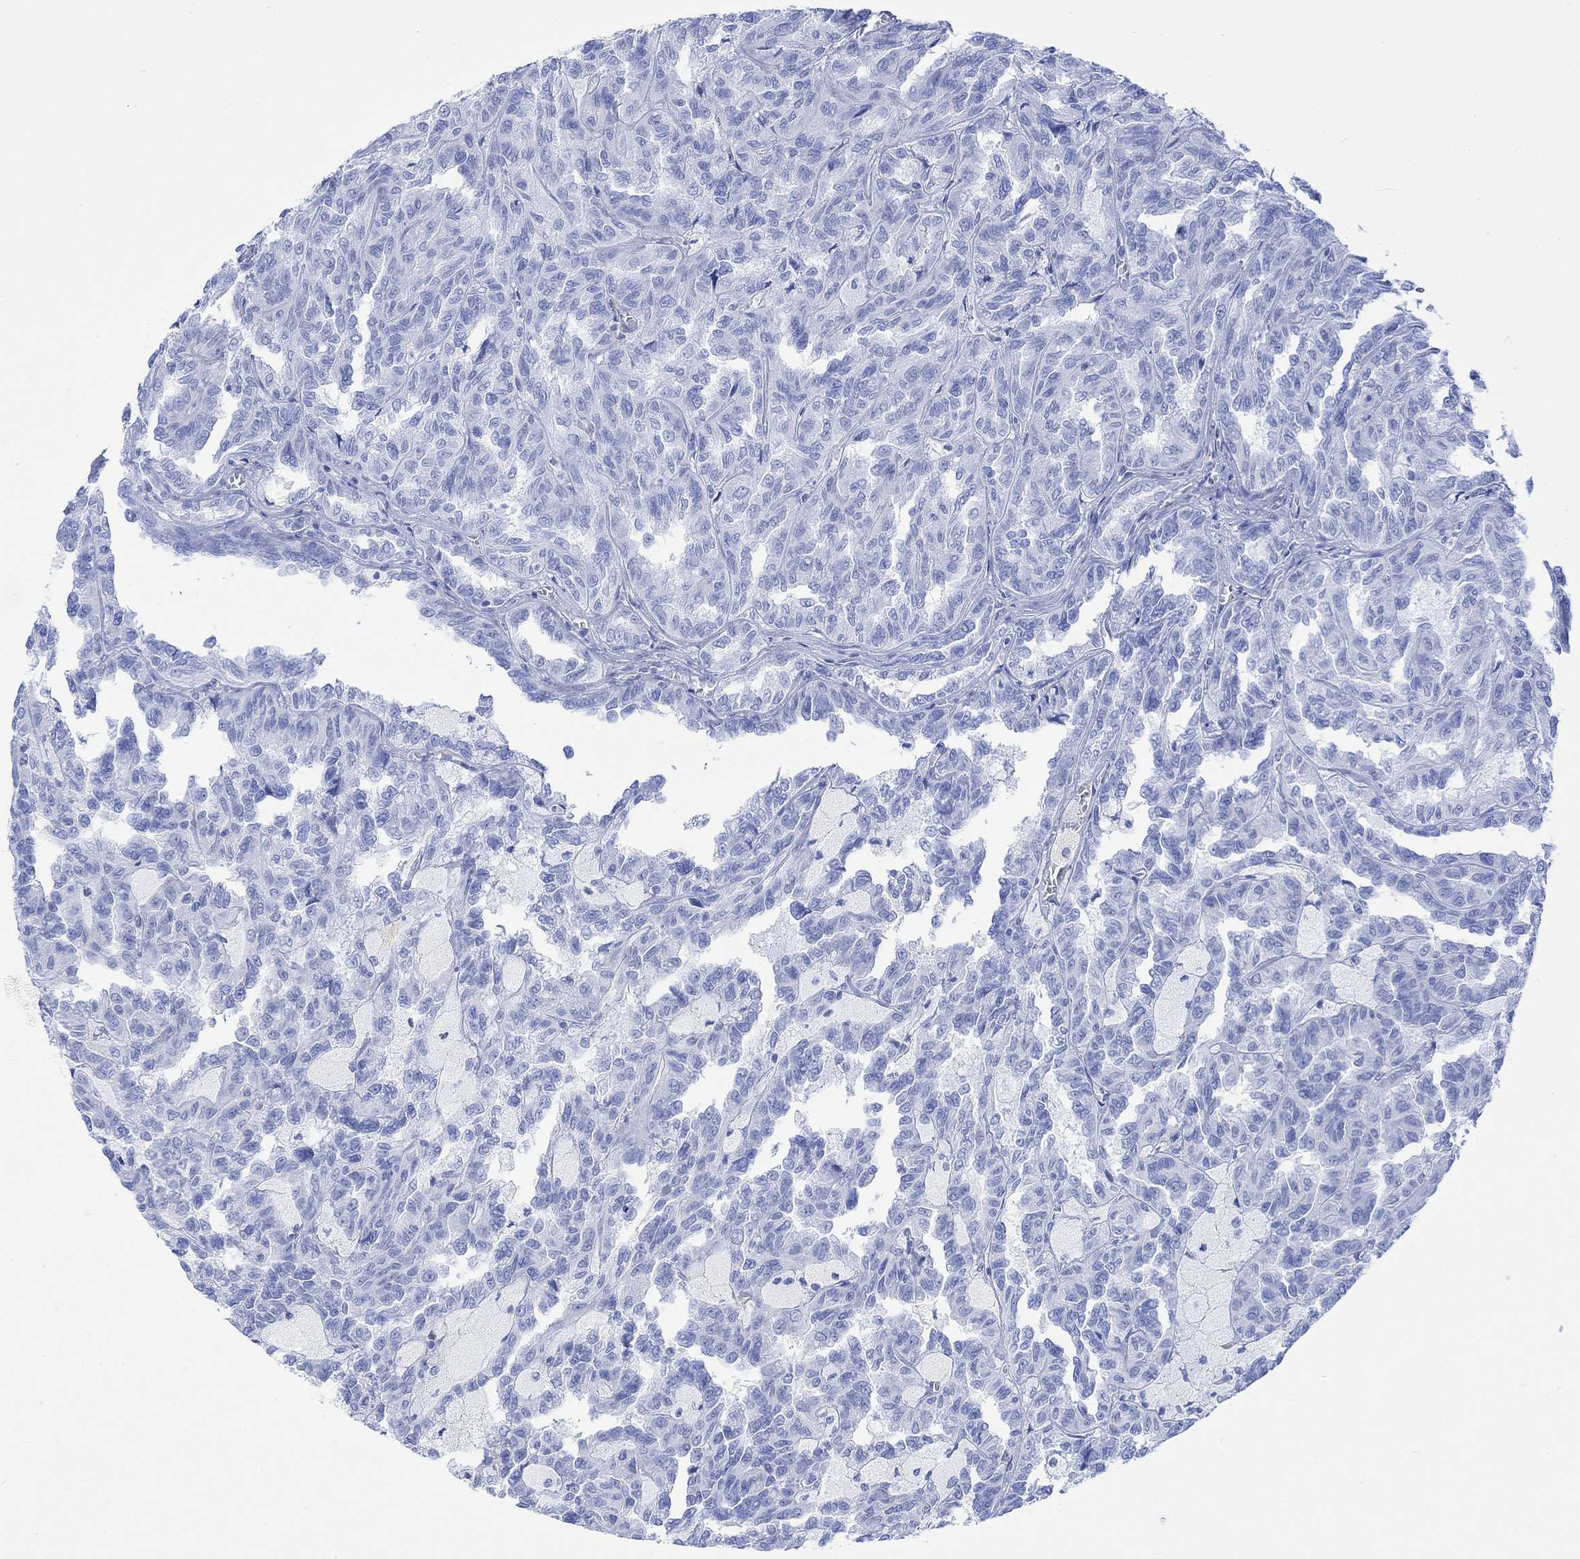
{"staining": {"intensity": "negative", "quantity": "none", "location": "none"}, "tissue": "renal cancer", "cell_type": "Tumor cells", "image_type": "cancer", "snomed": [{"axis": "morphology", "description": "Adenocarcinoma, NOS"}, {"axis": "topography", "description": "Kidney"}], "caption": "Adenocarcinoma (renal) was stained to show a protein in brown. There is no significant staining in tumor cells.", "gene": "TPPP3", "patient": {"sex": "male", "age": 79}}